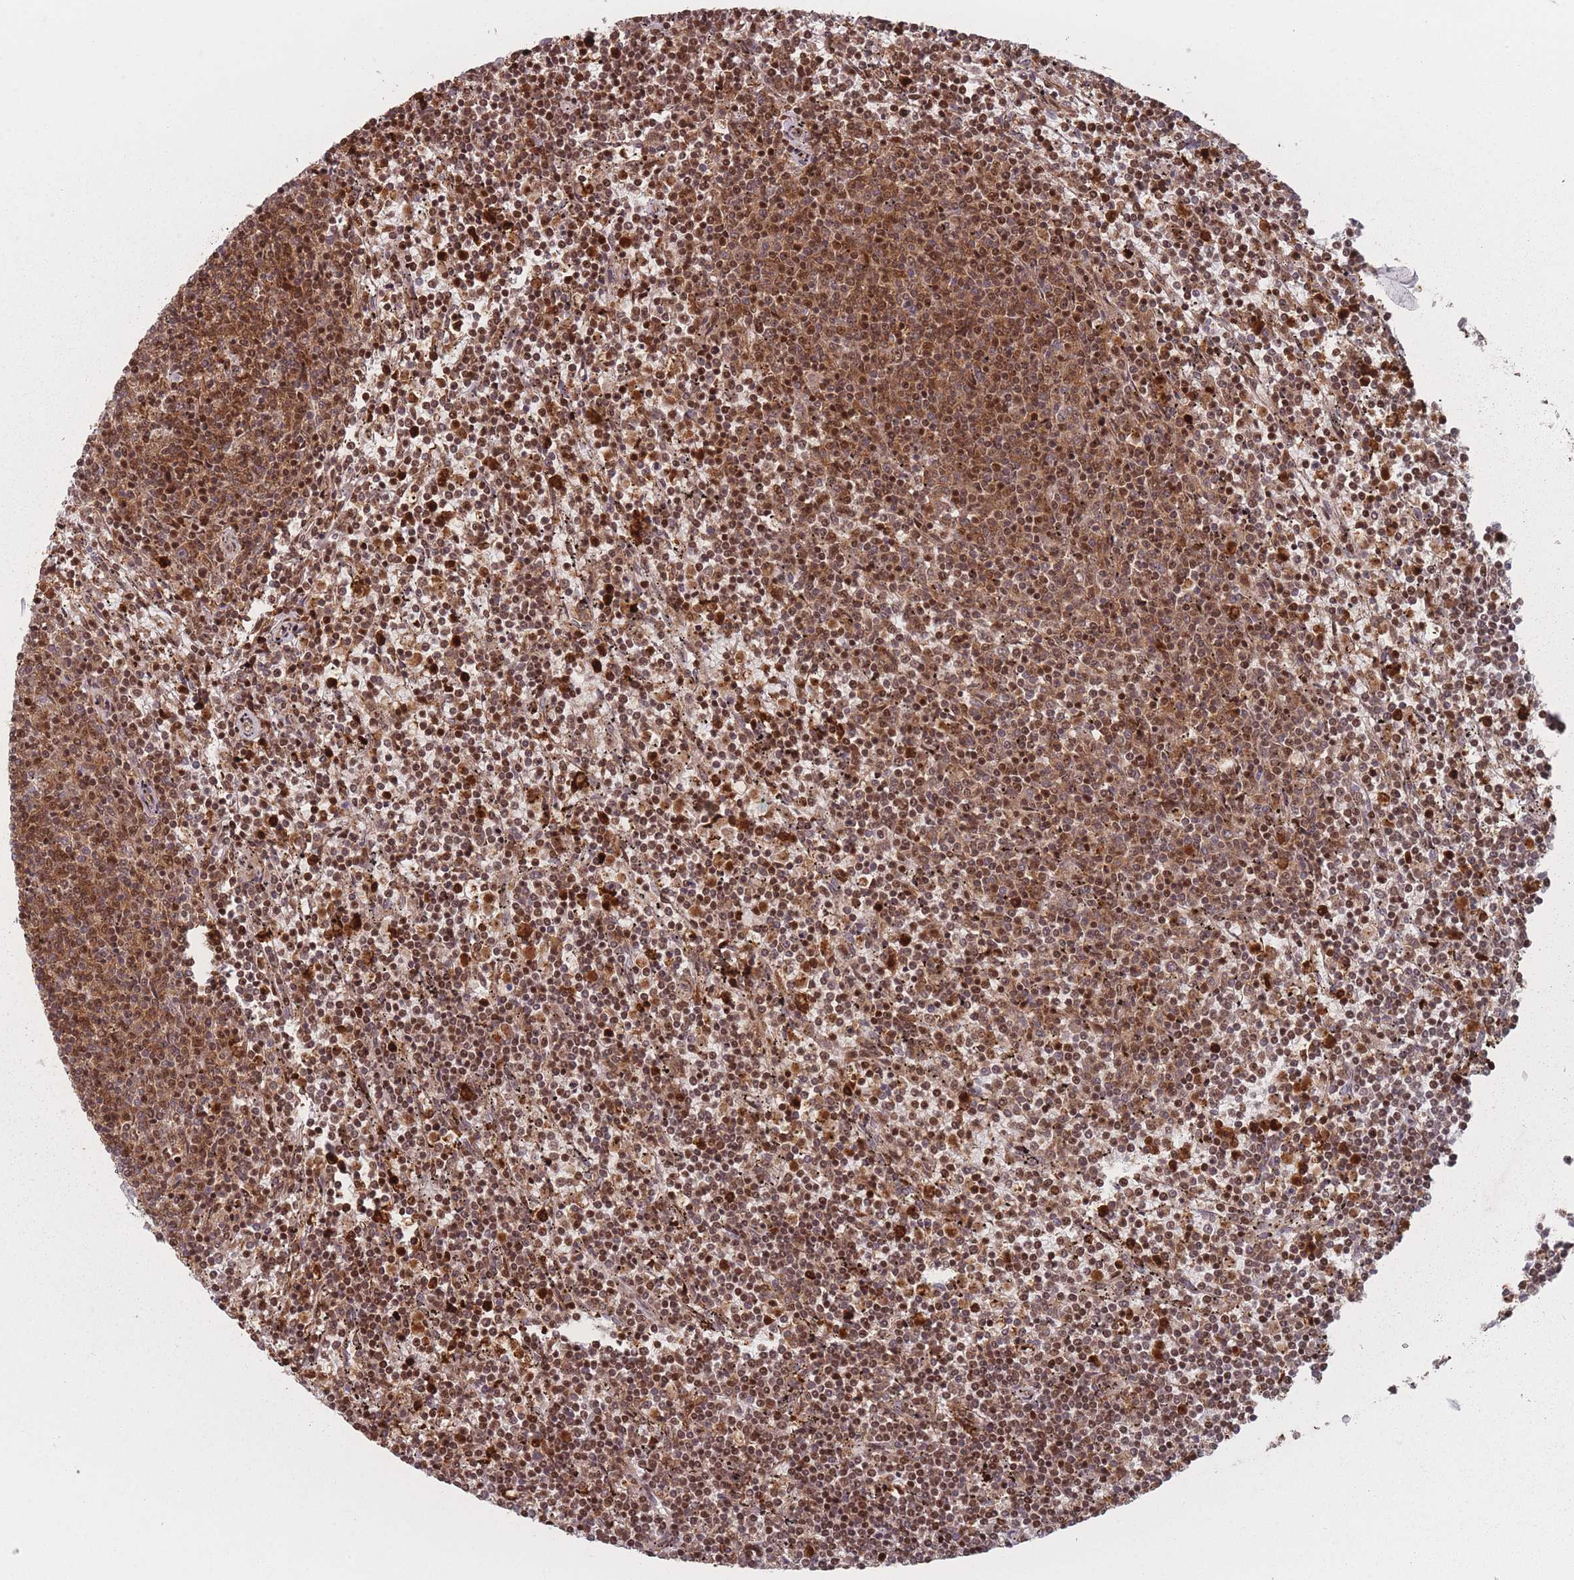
{"staining": {"intensity": "moderate", "quantity": ">75%", "location": "cytoplasmic/membranous,nuclear"}, "tissue": "lymphoma", "cell_type": "Tumor cells", "image_type": "cancer", "snomed": [{"axis": "morphology", "description": "Malignant lymphoma, non-Hodgkin's type, Low grade"}, {"axis": "topography", "description": "Spleen"}], "caption": "The photomicrograph reveals immunohistochemical staining of lymphoma. There is moderate cytoplasmic/membranous and nuclear positivity is seen in approximately >75% of tumor cells.", "gene": "WDR55", "patient": {"sex": "female", "age": 50}}